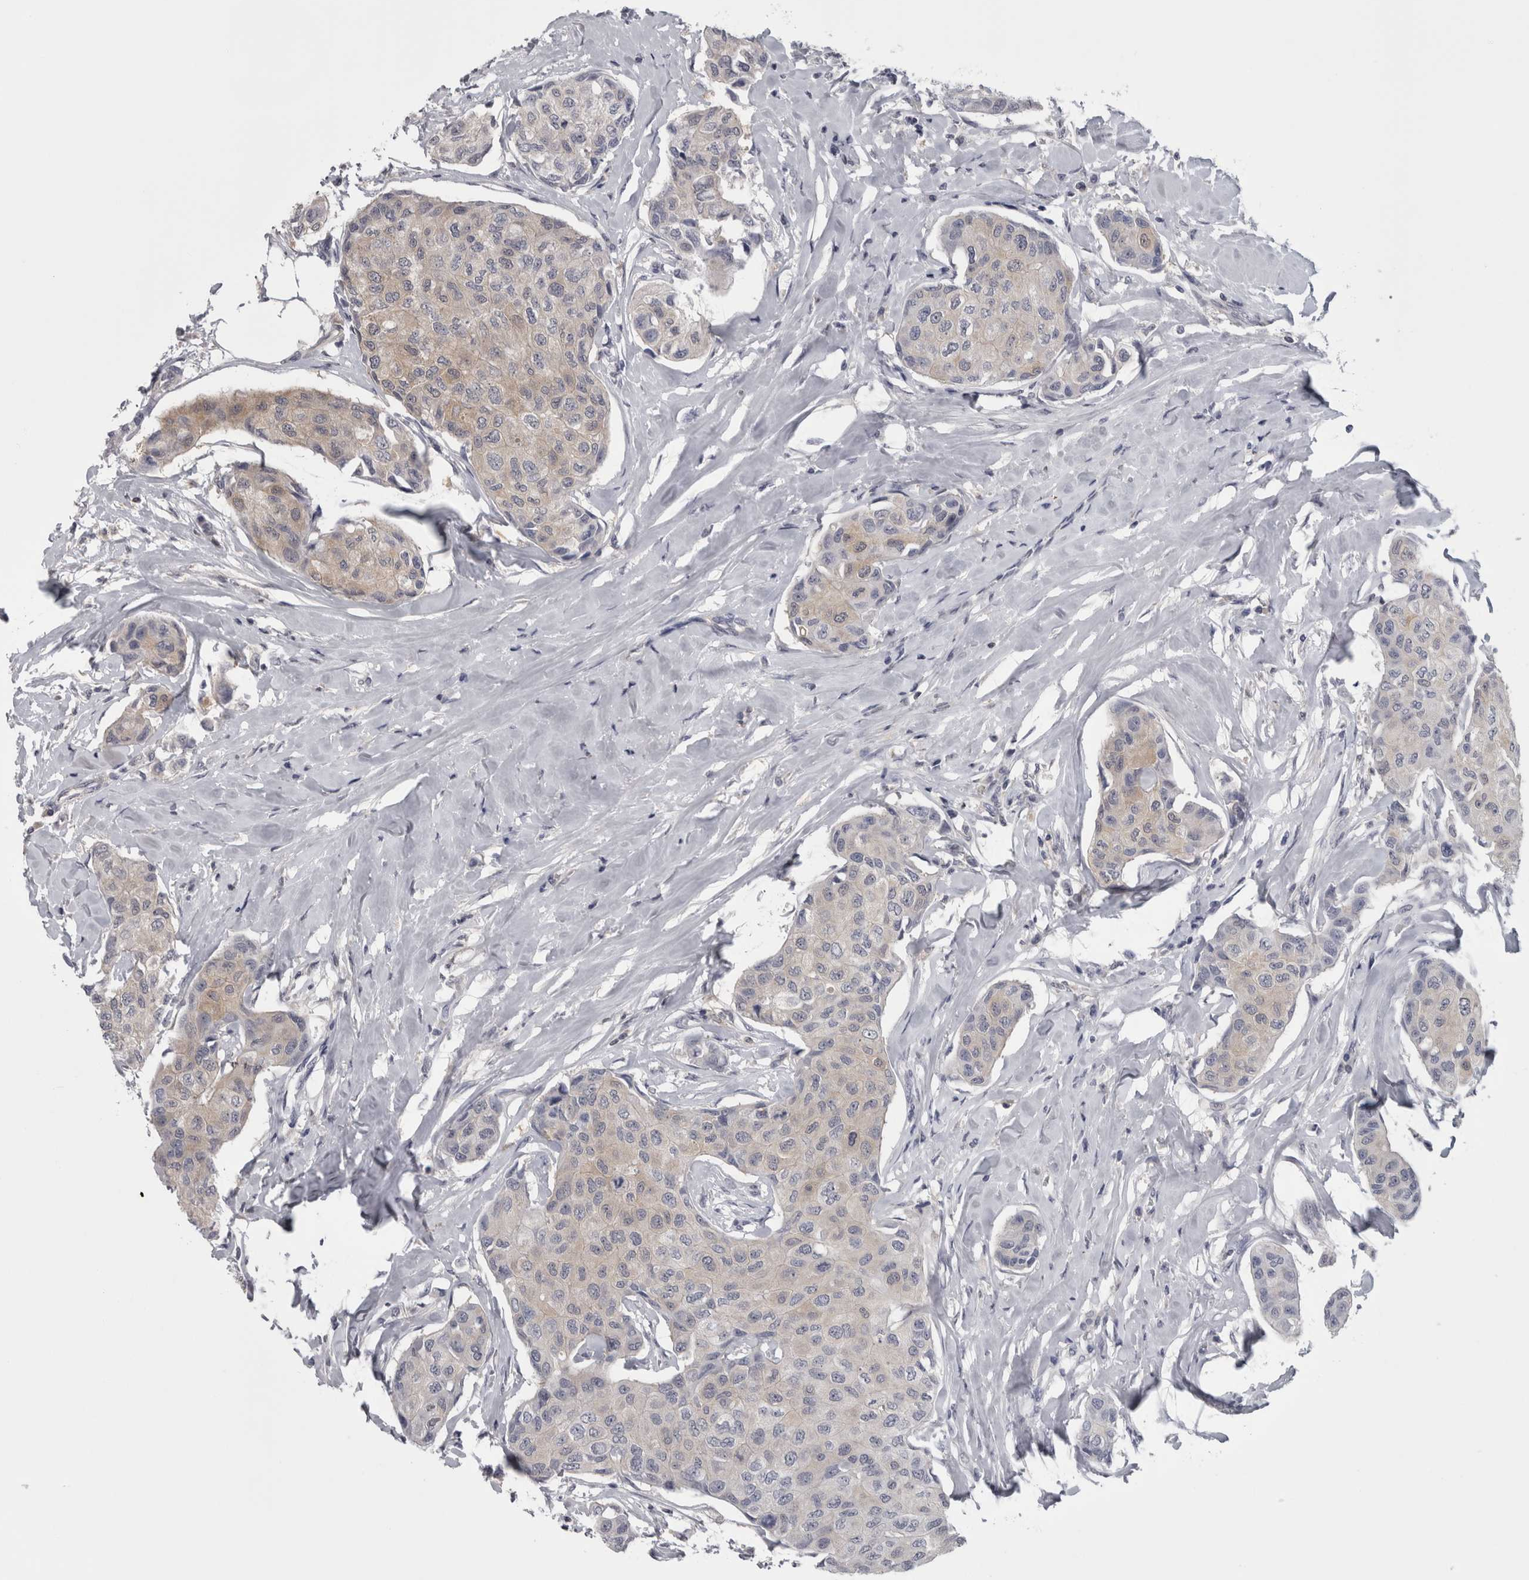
{"staining": {"intensity": "weak", "quantity": "<25%", "location": "cytoplasmic/membranous"}, "tissue": "breast cancer", "cell_type": "Tumor cells", "image_type": "cancer", "snomed": [{"axis": "morphology", "description": "Duct carcinoma"}, {"axis": "topography", "description": "Breast"}], "caption": "Immunohistochemical staining of human breast invasive ductal carcinoma reveals no significant positivity in tumor cells.", "gene": "APRT", "patient": {"sex": "female", "age": 80}}